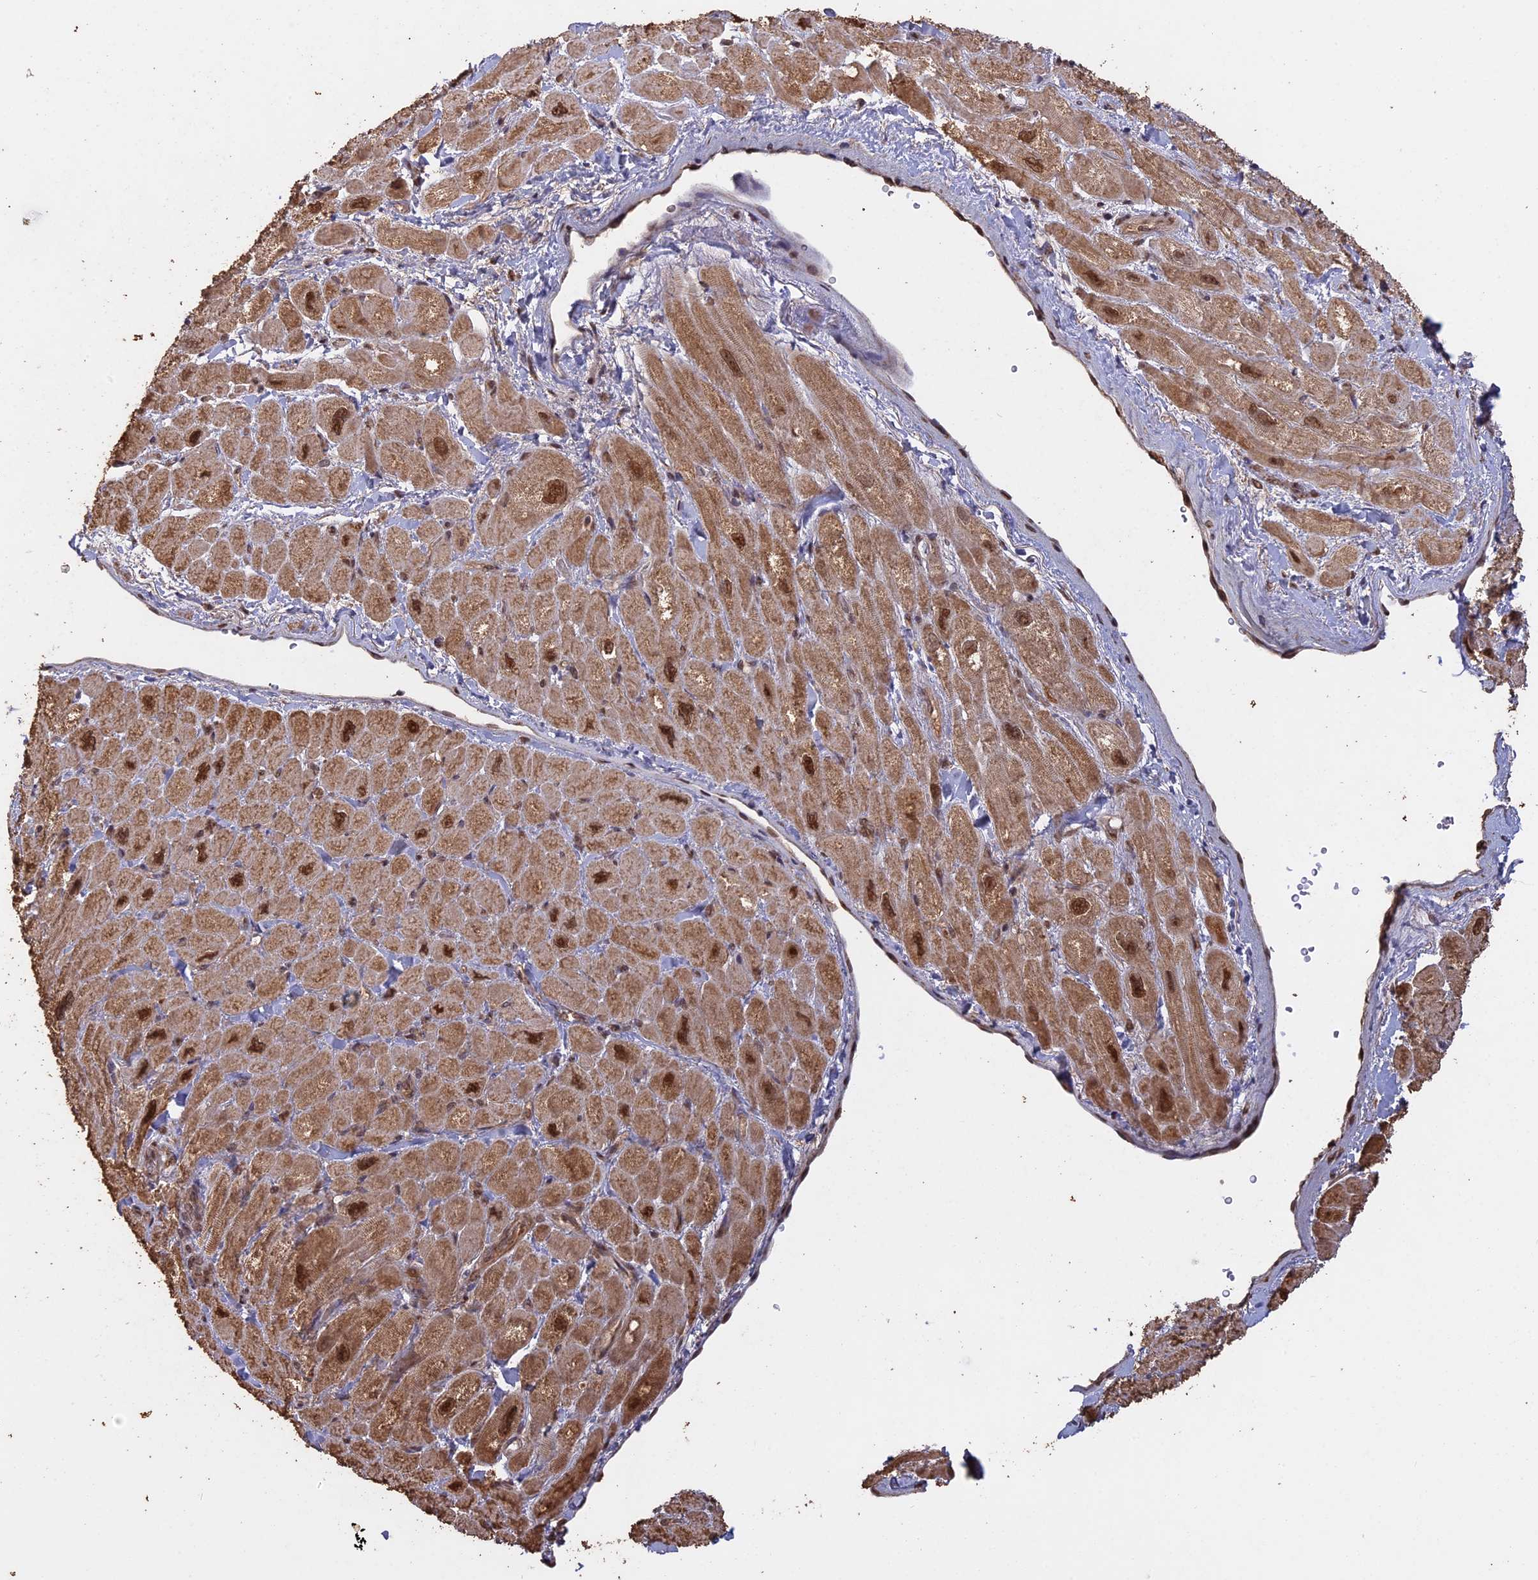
{"staining": {"intensity": "moderate", "quantity": ">75%", "location": "cytoplasmic/membranous,nuclear"}, "tissue": "heart muscle", "cell_type": "Cardiomyocytes", "image_type": "normal", "snomed": [{"axis": "morphology", "description": "Normal tissue, NOS"}, {"axis": "topography", "description": "Heart"}], "caption": "Brown immunohistochemical staining in benign human heart muscle displays moderate cytoplasmic/membranous,nuclear expression in approximately >75% of cardiomyocytes.", "gene": "PSMC6", "patient": {"sex": "male", "age": 65}}